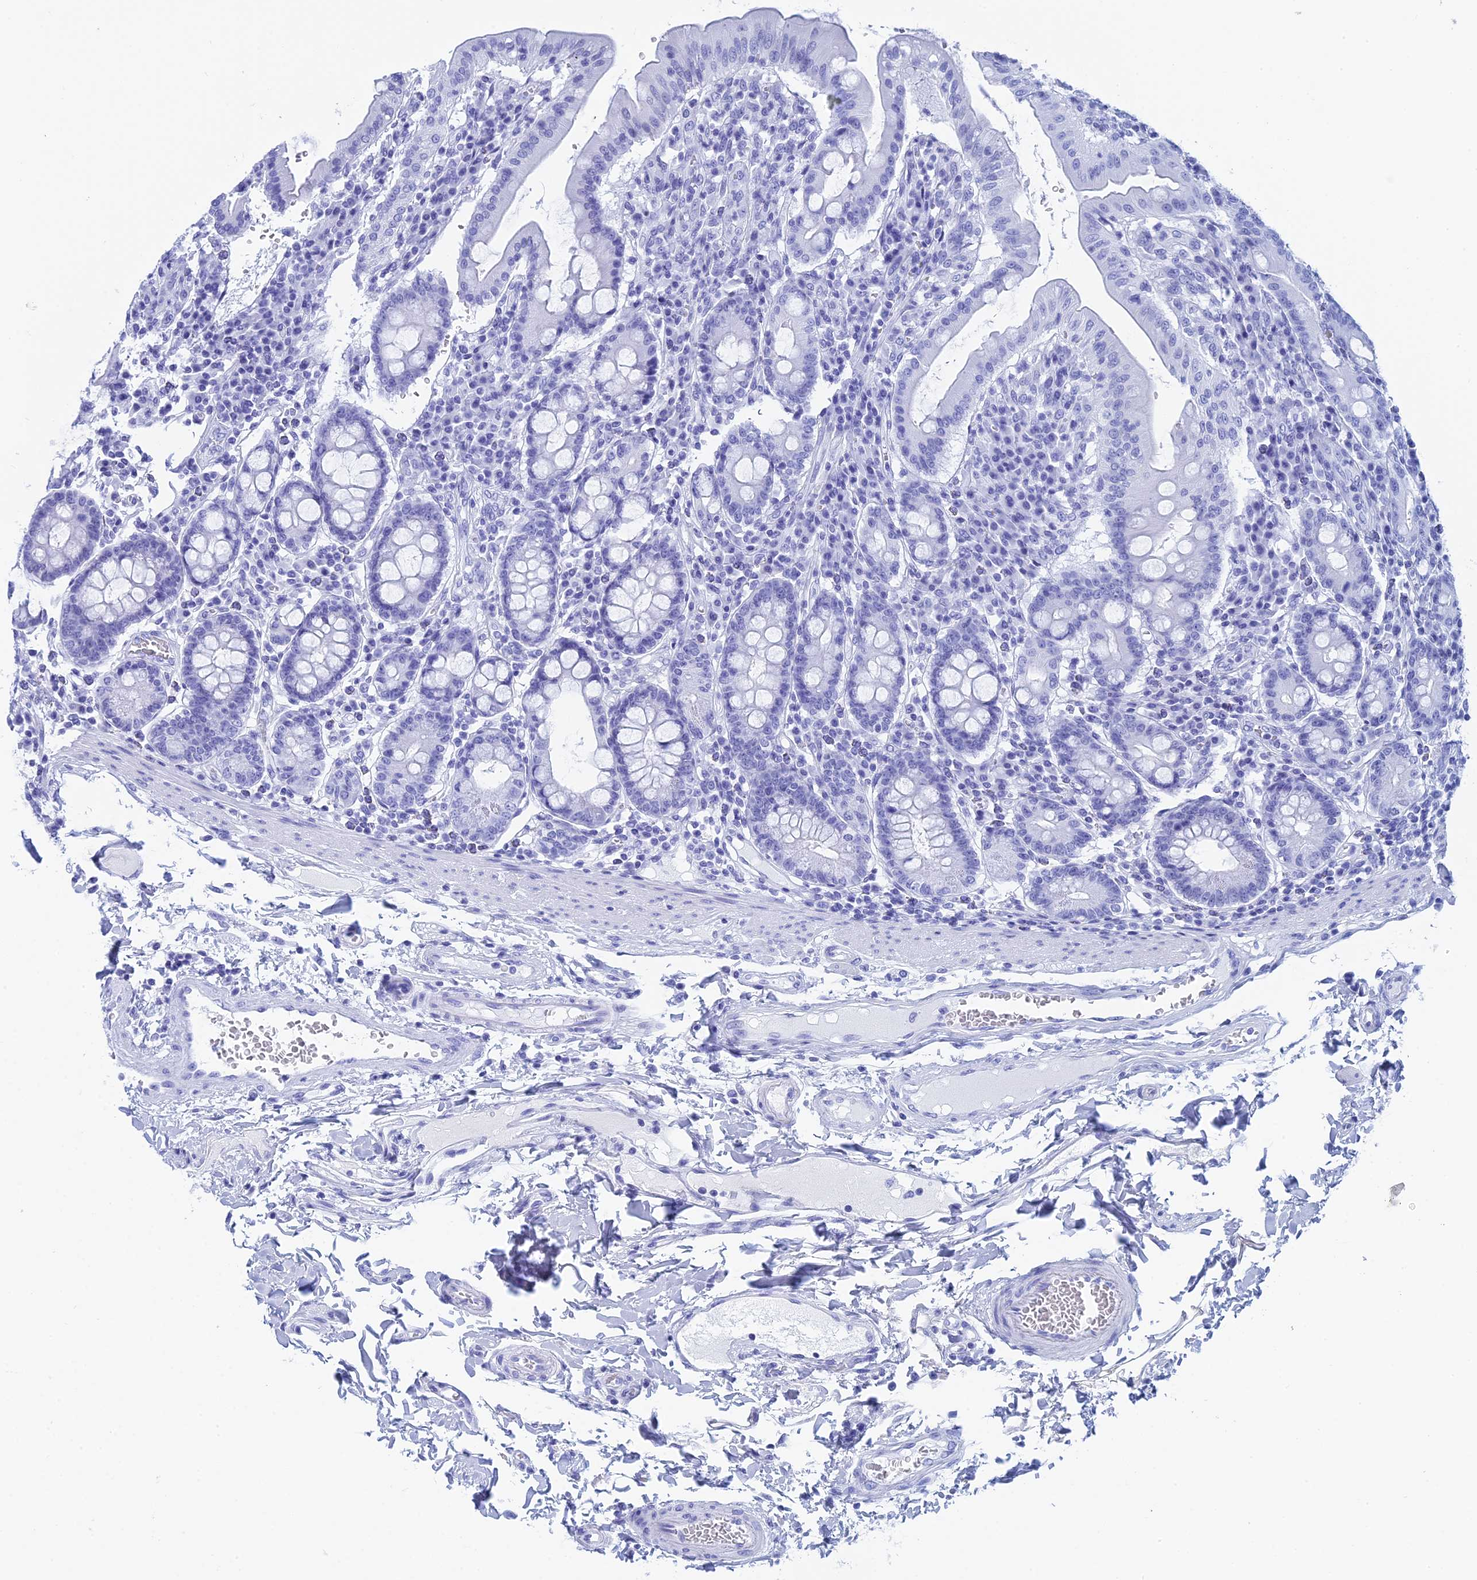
{"staining": {"intensity": "negative", "quantity": "none", "location": "none"}, "tissue": "duodenum", "cell_type": "Glandular cells", "image_type": "normal", "snomed": [{"axis": "morphology", "description": "Normal tissue, NOS"}, {"axis": "morphology", "description": "Adenocarcinoma, NOS"}, {"axis": "topography", "description": "Pancreas"}, {"axis": "topography", "description": "Duodenum"}], "caption": "Image shows no significant protein expression in glandular cells of benign duodenum. (Brightfield microscopy of DAB (3,3'-diaminobenzidine) IHC at high magnification).", "gene": "TEX101", "patient": {"sex": "male", "age": 50}}